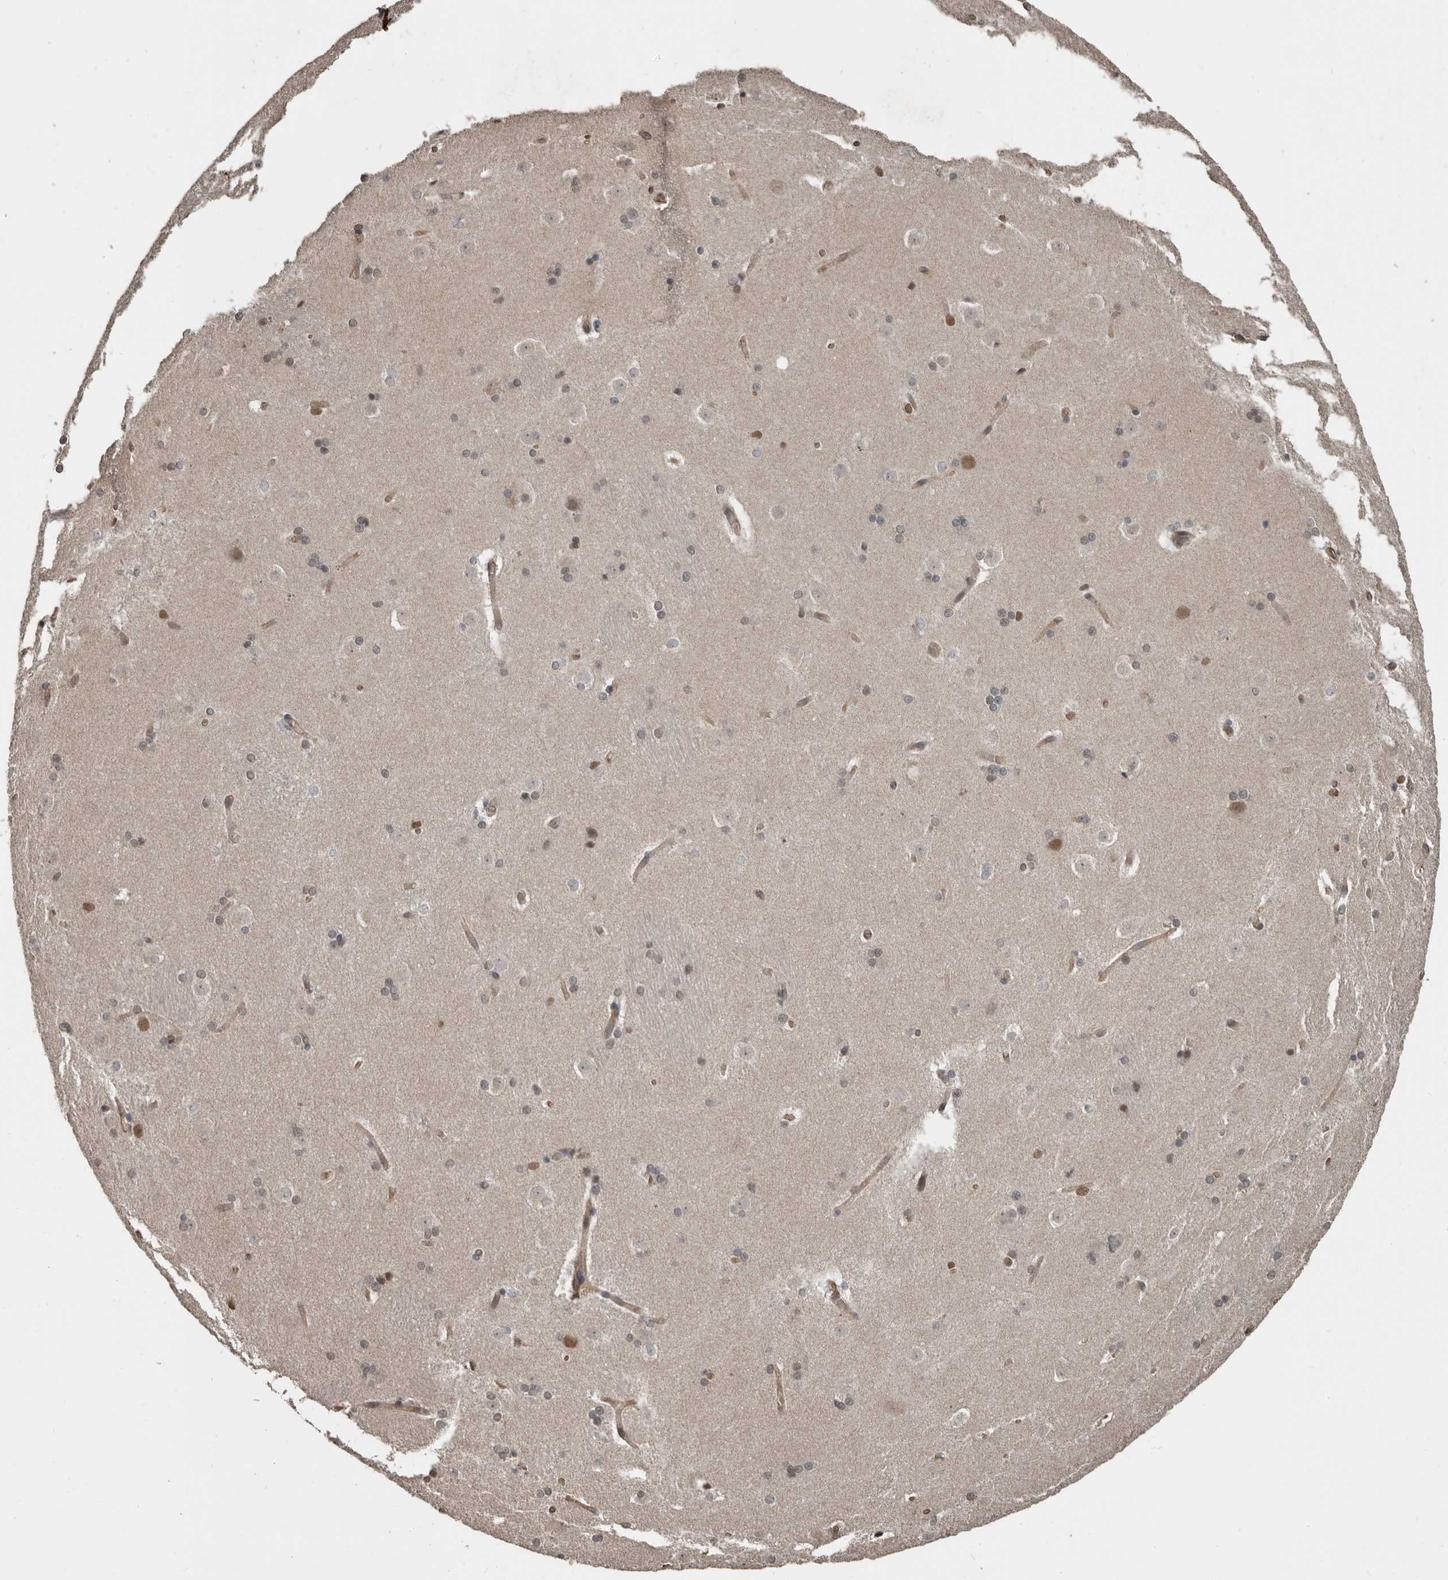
{"staining": {"intensity": "moderate", "quantity": "<25%", "location": "nuclear"}, "tissue": "caudate", "cell_type": "Glial cells", "image_type": "normal", "snomed": [{"axis": "morphology", "description": "Normal tissue, NOS"}, {"axis": "topography", "description": "Lateral ventricle wall"}], "caption": "DAB (3,3'-diaminobenzidine) immunohistochemical staining of benign caudate exhibits moderate nuclear protein expression in approximately <25% of glial cells.", "gene": "YOD1", "patient": {"sex": "female", "age": 19}}